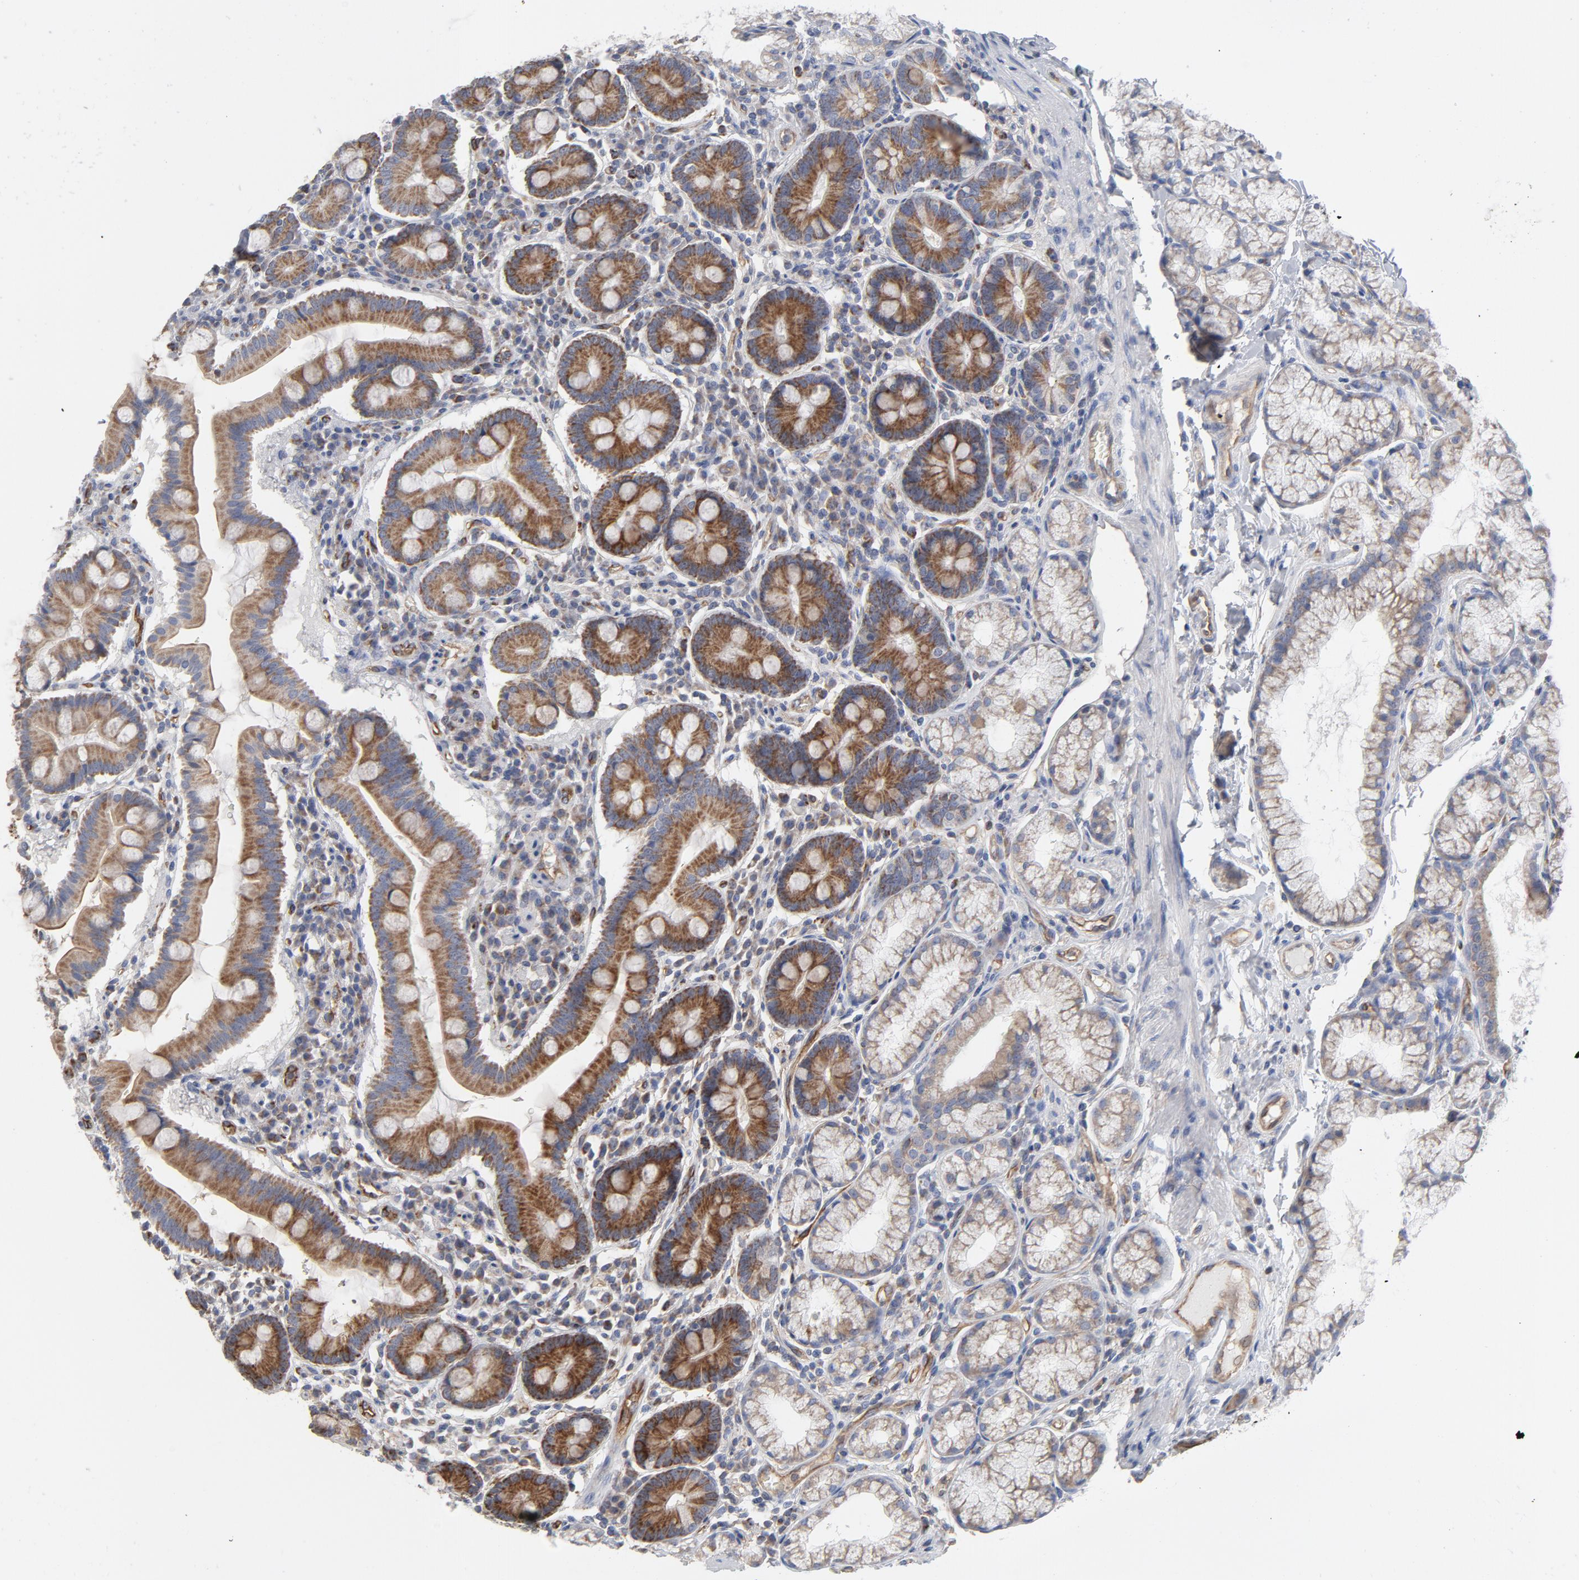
{"staining": {"intensity": "moderate", "quantity": ">75%", "location": "cytoplasmic/membranous"}, "tissue": "duodenum", "cell_type": "Glandular cells", "image_type": "normal", "snomed": [{"axis": "morphology", "description": "Normal tissue, NOS"}, {"axis": "topography", "description": "Duodenum"}], "caption": "Immunohistochemistry (IHC) (DAB (3,3'-diaminobenzidine)) staining of normal human duodenum exhibits moderate cytoplasmic/membranous protein expression in approximately >75% of glandular cells.", "gene": "OXA1L", "patient": {"sex": "male", "age": 50}}